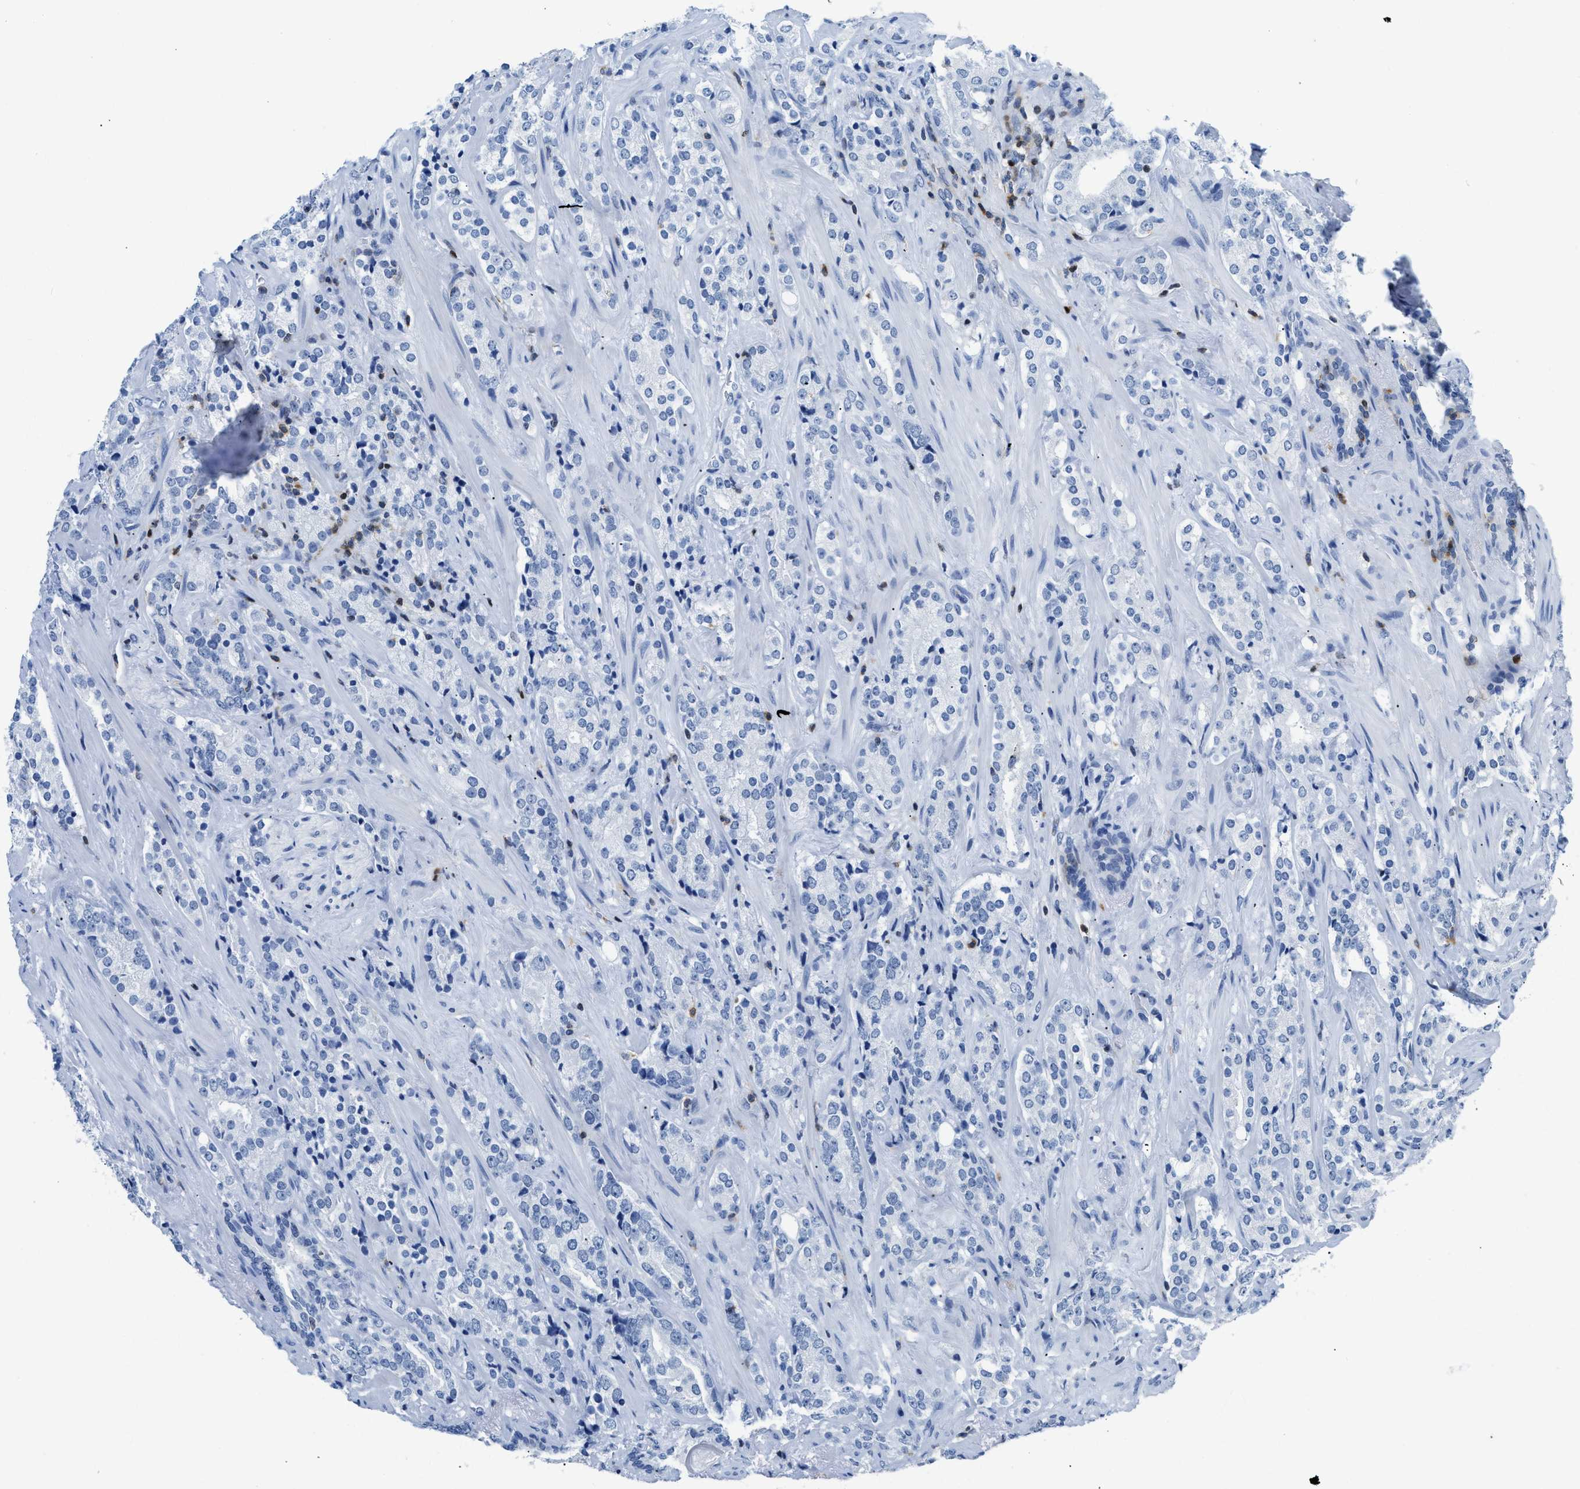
{"staining": {"intensity": "negative", "quantity": "none", "location": "none"}, "tissue": "prostate cancer", "cell_type": "Tumor cells", "image_type": "cancer", "snomed": [{"axis": "morphology", "description": "Adenocarcinoma, High grade"}, {"axis": "topography", "description": "Prostate"}], "caption": "Immunohistochemical staining of prostate high-grade adenocarcinoma exhibits no significant staining in tumor cells.", "gene": "NFATC2", "patient": {"sex": "male", "age": 71}}